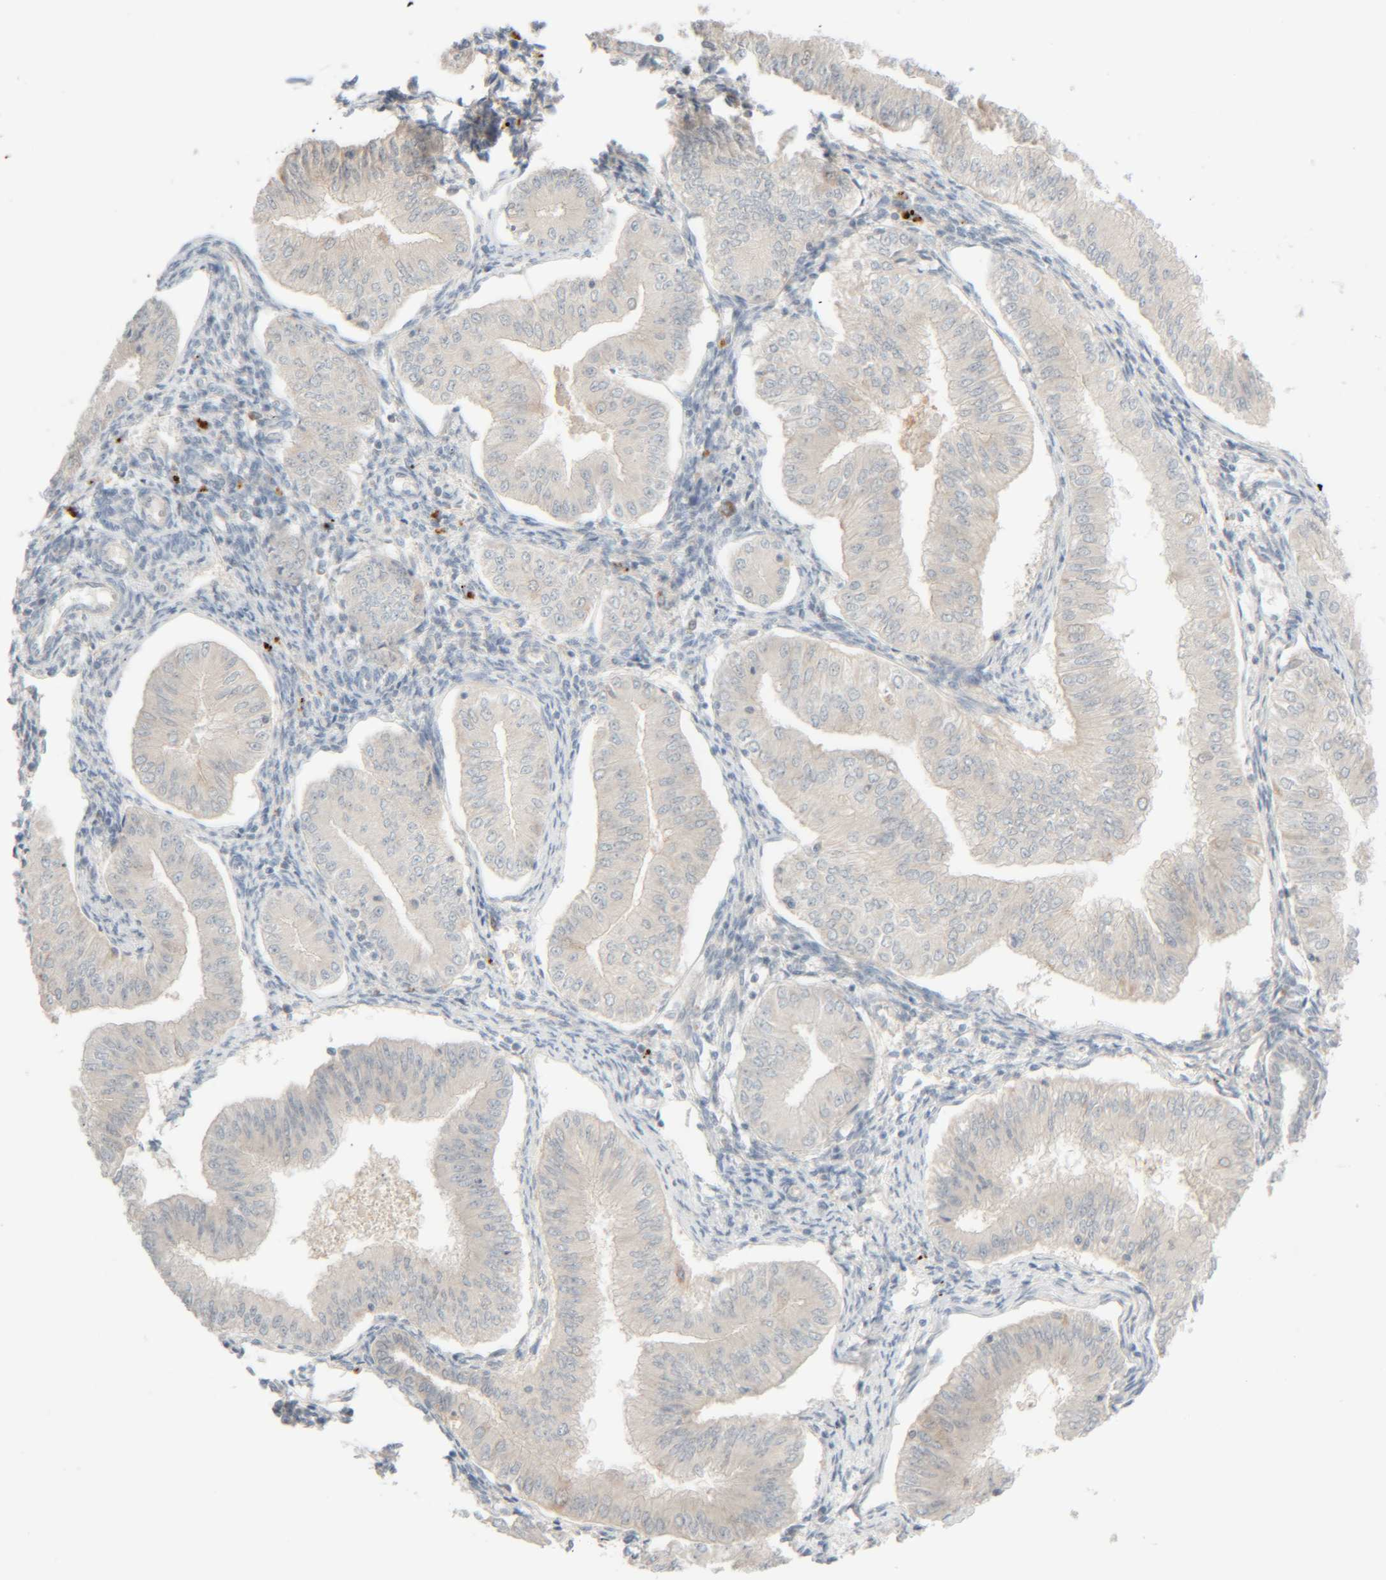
{"staining": {"intensity": "negative", "quantity": "none", "location": "none"}, "tissue": "endometrial cancer", "cell_type": "Tumor cells", "image_type": "cancer", "snomed": [{"axis": "morphology", "description": "Normal tissue, NOS"}, {"axis": "morphology", "description": "Adenocarcinoma, NOS"}, {"axis": "topography", "description": "Endometrium"}], "caption": "A photomicrograph of human adenocarcinoma (endometrial) is negative for staining in tumor cells.", "gene": "CHKA", "patient": {"sex": "female", "age": 53}}